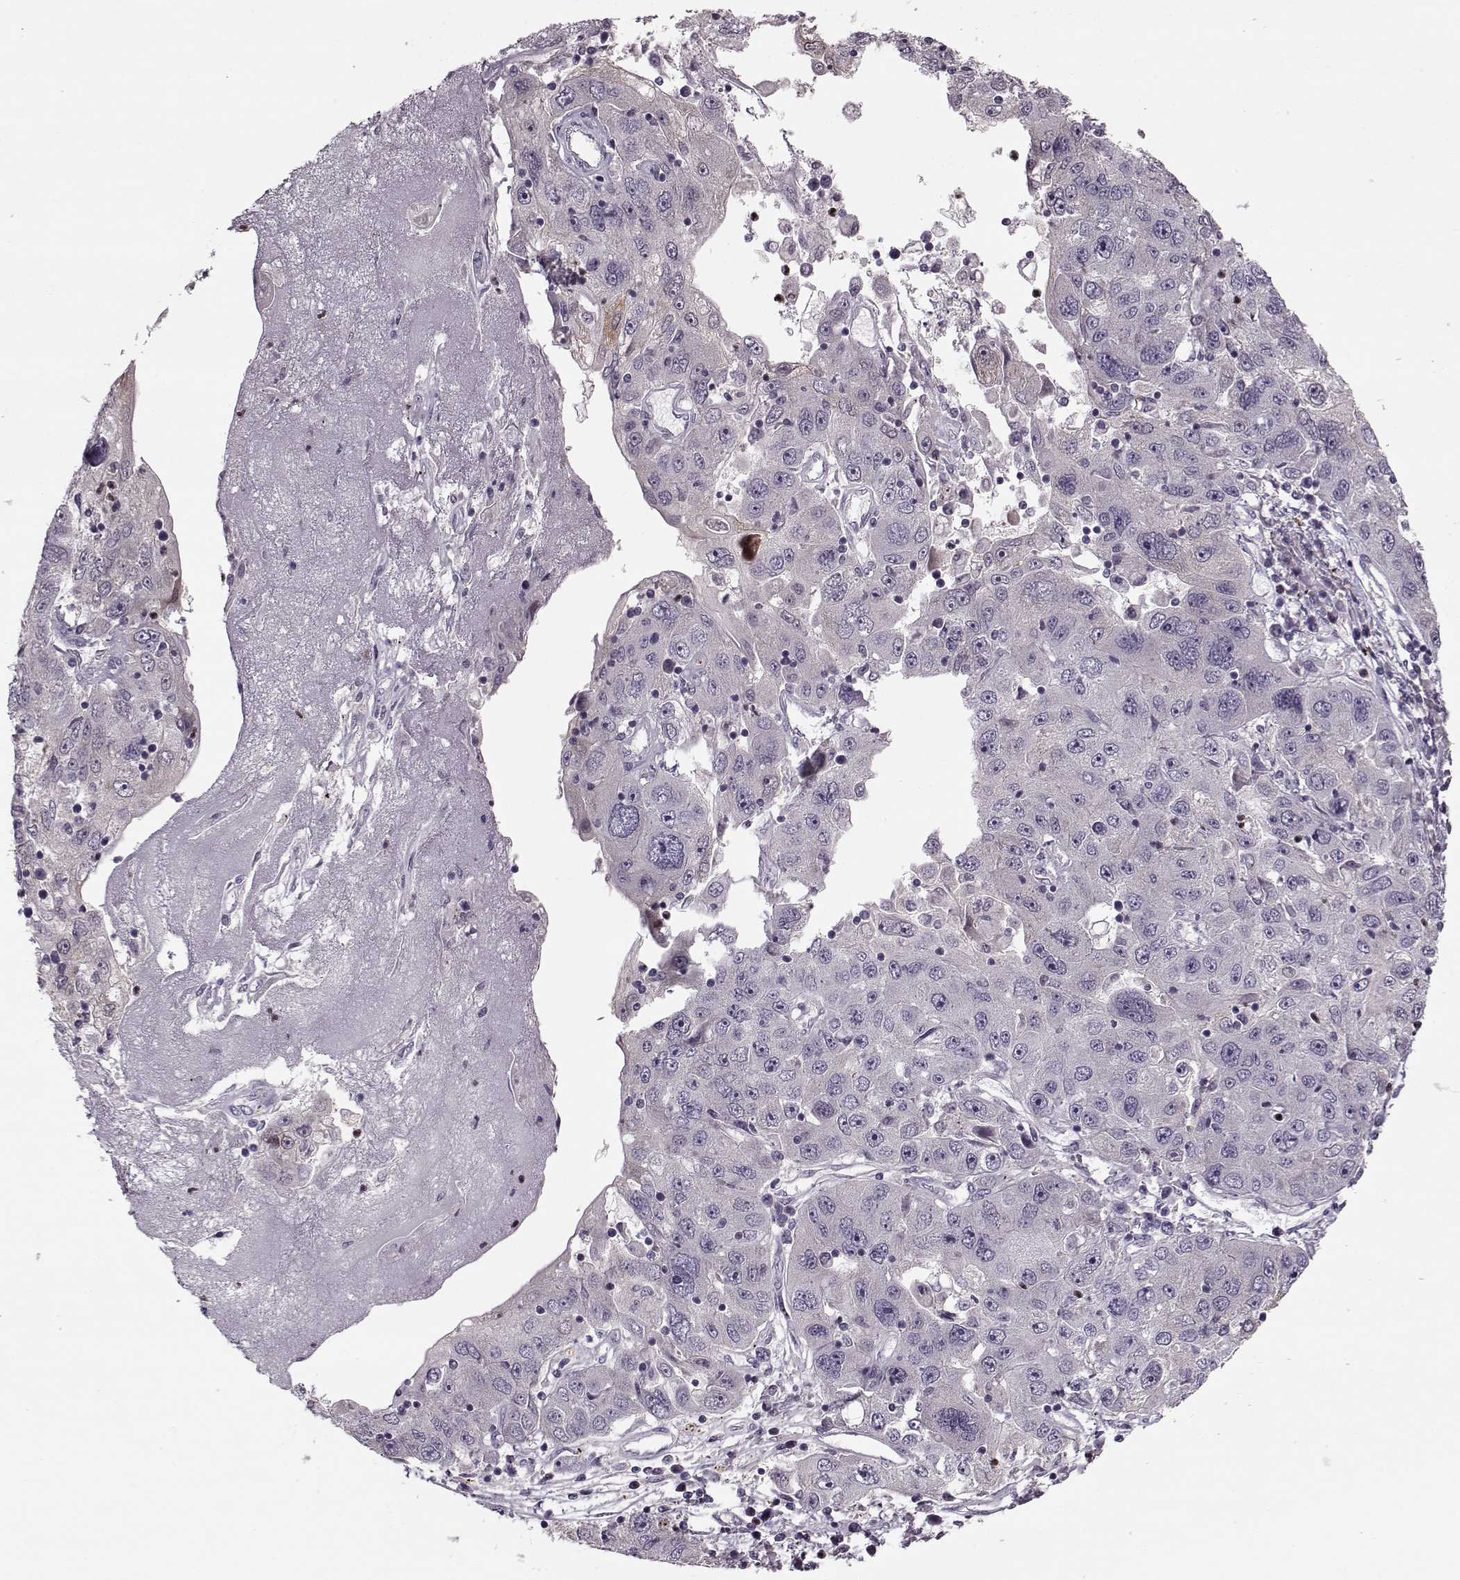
{"staining": {"intensity": "negative", "quantity": "none", "location": "none"}, "tissue": "stomach cancer", "cell_type": "Tumor cells", "image_type": "cancer", "snomed": [{"axis": "morphology", "description": "Adenocarcinoma, NOS"}, {"axis": "topography", "description": "Stomach"}], "caption": "Tumor cells show no significant staining in stomach cancer.", "gene": "ACOT11", "patient": {"sex": "male", "age": 56}}